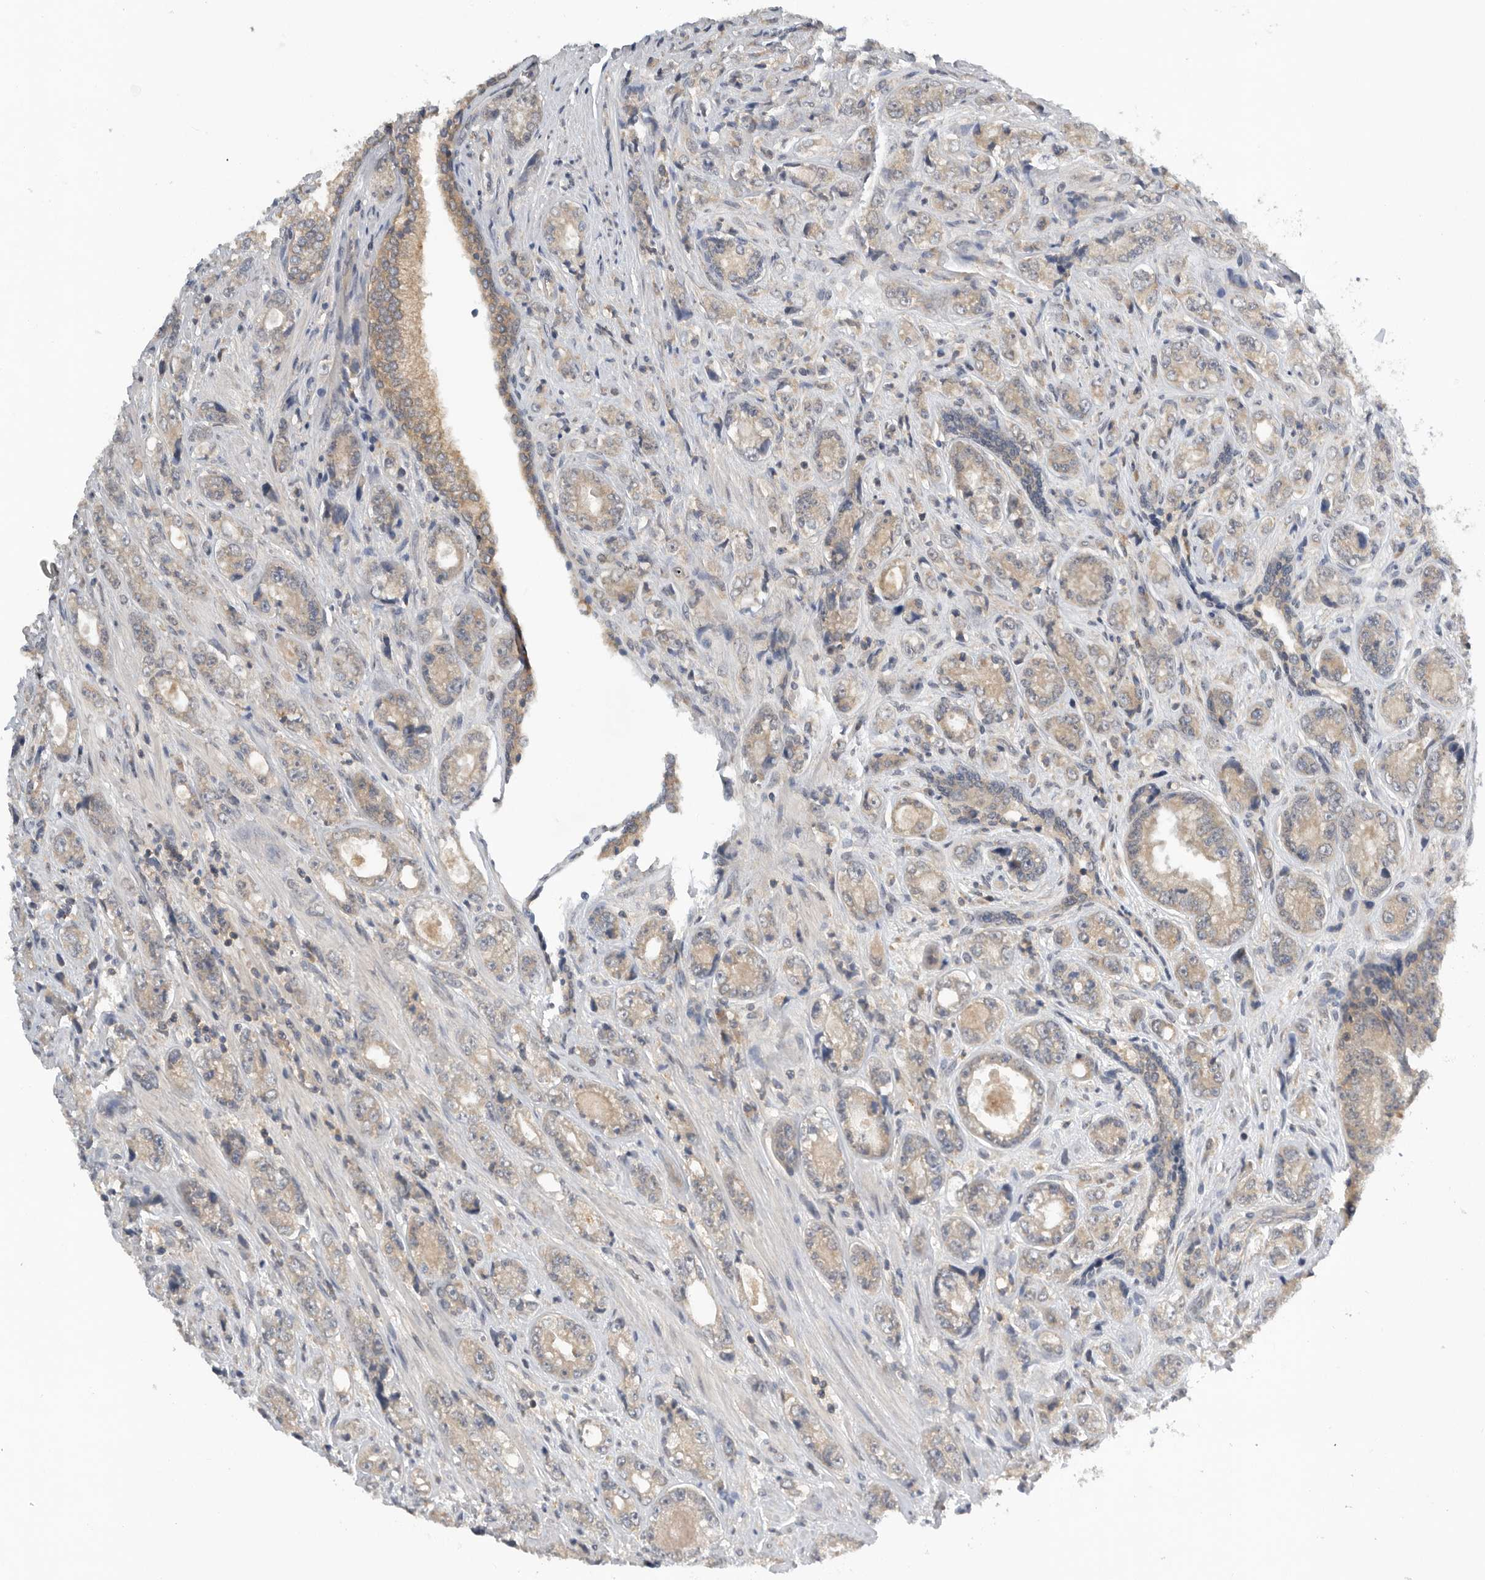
{"staining": {"intensity": "weak", "quantity": ">75%", "location": "cytoplasmic/membranous"}, "tissue": "prostate cancer", "cell_type": "Tumor cells", "image_type": "cancer", "snomed": [{"axis": "morphology", "description": "Adenocarcinoma, High grade"}, {"axis": "topography", "description": "Prostate"}], "caption": "A high-resolution photomicrograph shows IHC staining of prostate cancer, which displays weak cytoplasmic/membranous expression in approximately >75% of tumor cells. Nuclei are stained in blue.", "gene": "AASDHPPT", "patient": {"sex": "male", "age": 61}}